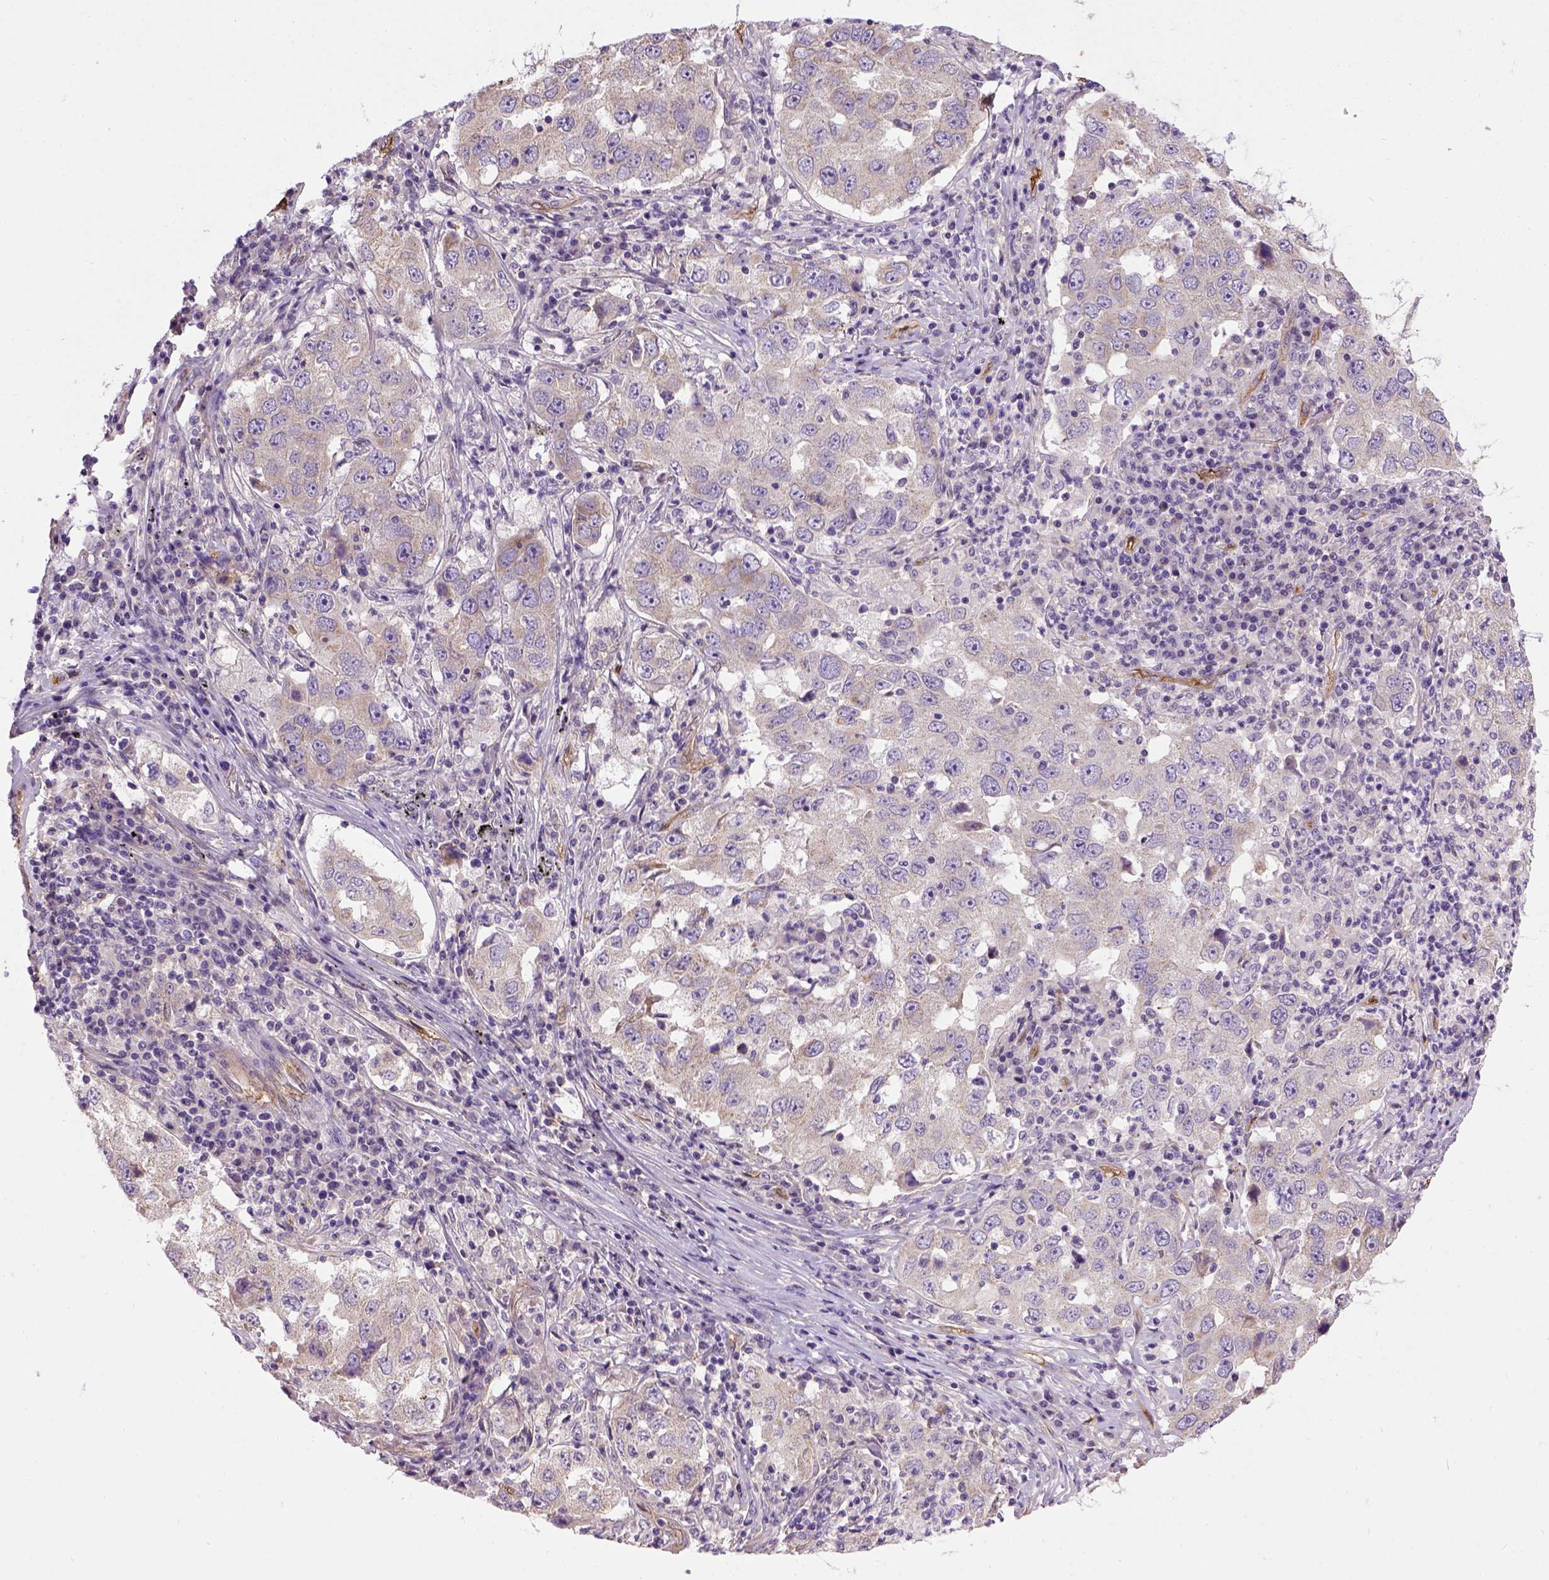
{"staining": {"intensity": "negative", "quantity": "none", "location": "none"}, "tissue": "lung cancer", "cell_type": "Tumor cells", "image_type": "cancer", "snomed": [{"axis": "morphology", "description": "Adenocarcinoma, NOS"}, {"axis": "topography", "description": "Lung"}], "caption": "This photomicrograph is of lung adenocarcinoma stained with immunohistochemistry to label a protein in brown with the nuclei are counter-stained blue. There is no staining in tumor cells.", "gene": "ENG", "patient": {"sex": "male", "age": 73}}